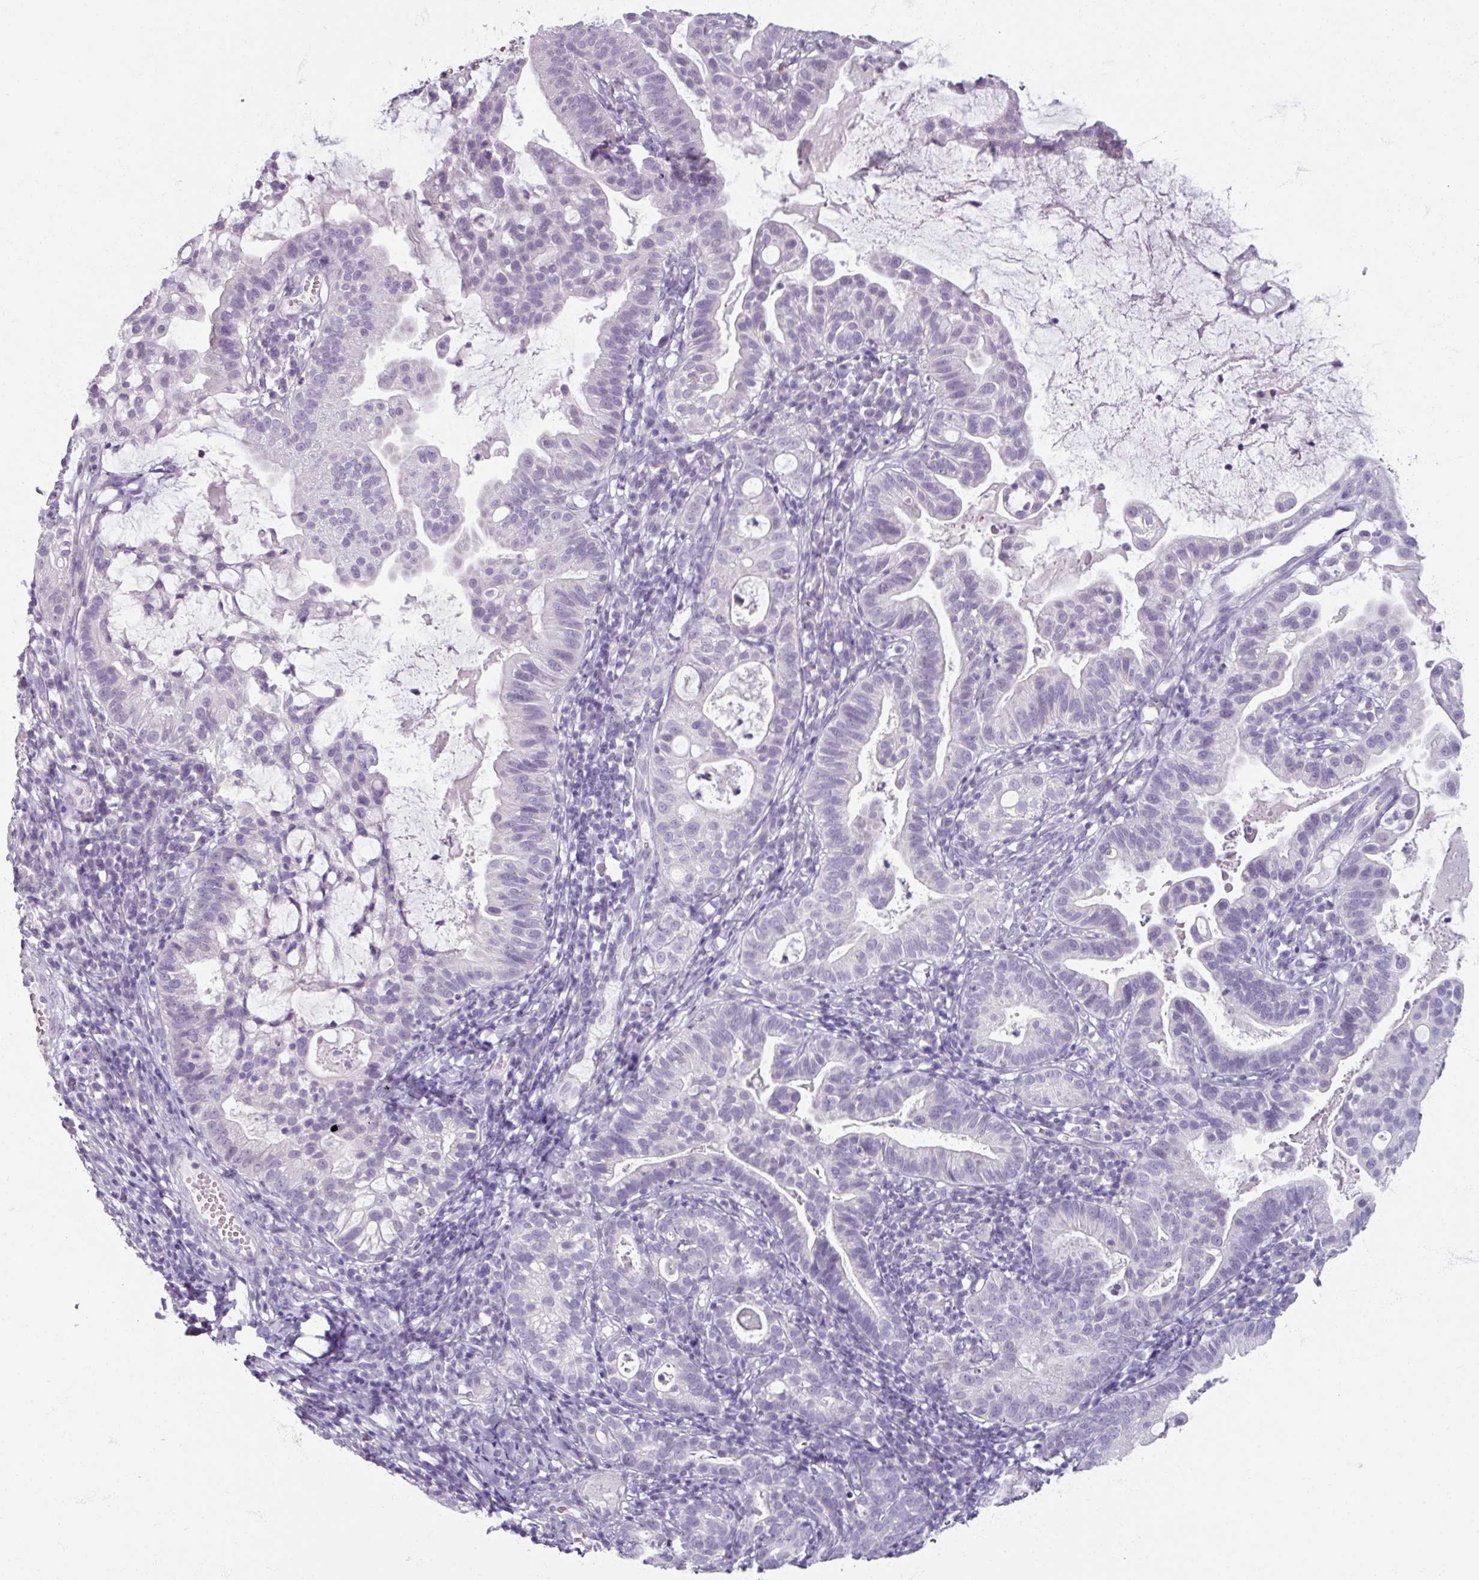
{"staining": {"intensity": "negative", "quantity": "none", "location": "none"}, "tissue": "cervical cancer", "cell_type": "Tumor cells", "image_type": "cancer", "snomed": [{"axis": "morphology", "description": "Adenocarcinoma, NOS"}, {"axis": "topography", "description": "Cervix"}], "caption": "Human cervical cancer stained for a protein using IHC demonstrates no staining in tumor cells.", "gene": "TG", "patient": {"sex": "female", "age": 41}}